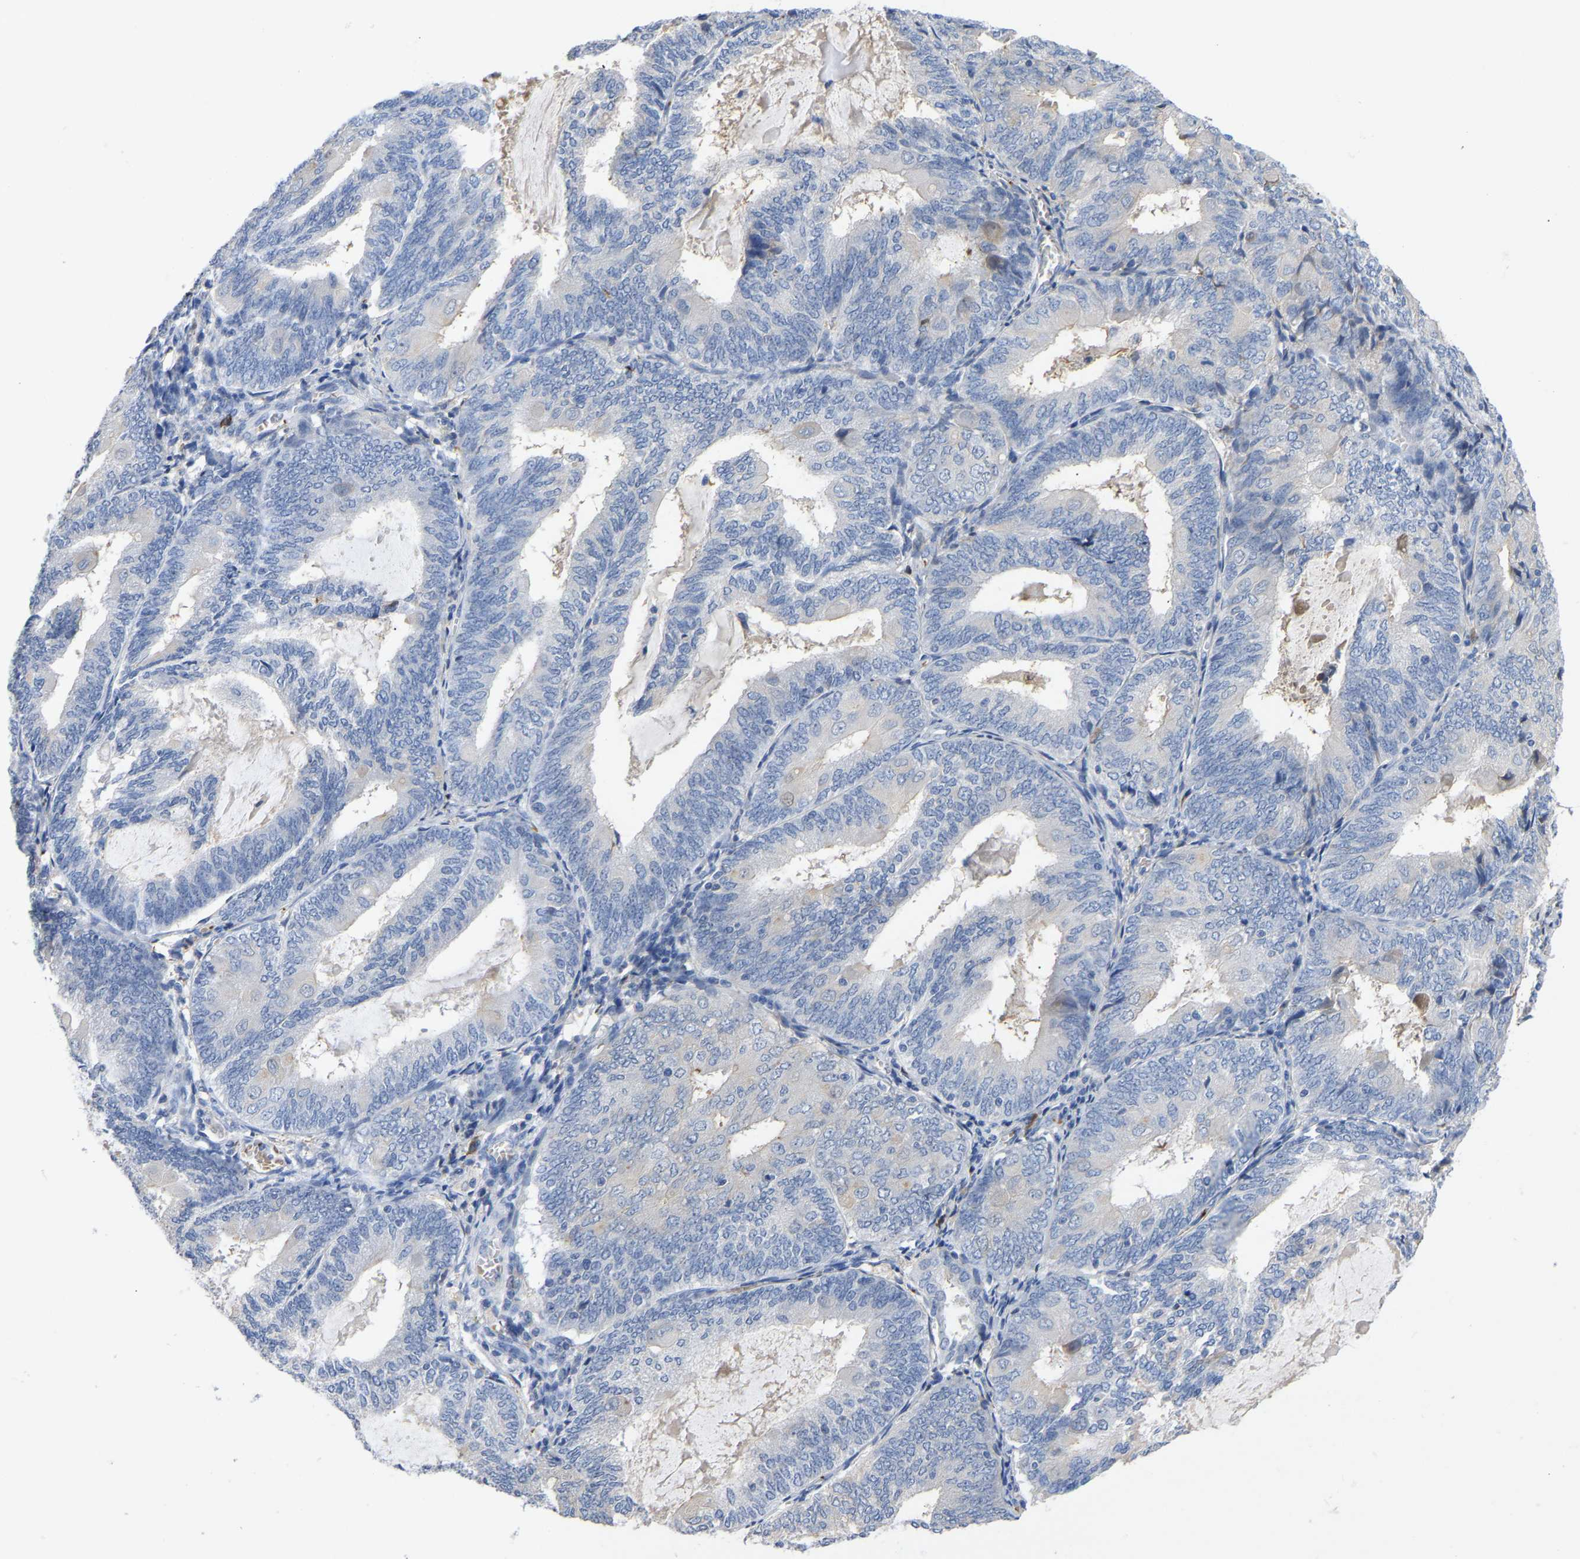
{"staining": {"intensity": "negative", "quantity": "none", "location": "none"}, "tissue": "endometrial cancer", "cell_type": "Tumor cells", "image_type": "cancer", "snomed": [{"axis": "morphology", "description": "Adenocarcinoma, NOS"}, {"axis": "topography", "description": "Endometrium"}], "caption": "This histopathology image is of adenocarcinoma (endometrial) stained with immunohistochemistry (IHC) to label a protein in brown with the nuclei are counter-stained blue. There is no expression in tumor cells.", "gene": "FGF18", "patient": {"sex": "female", "age": 81}}